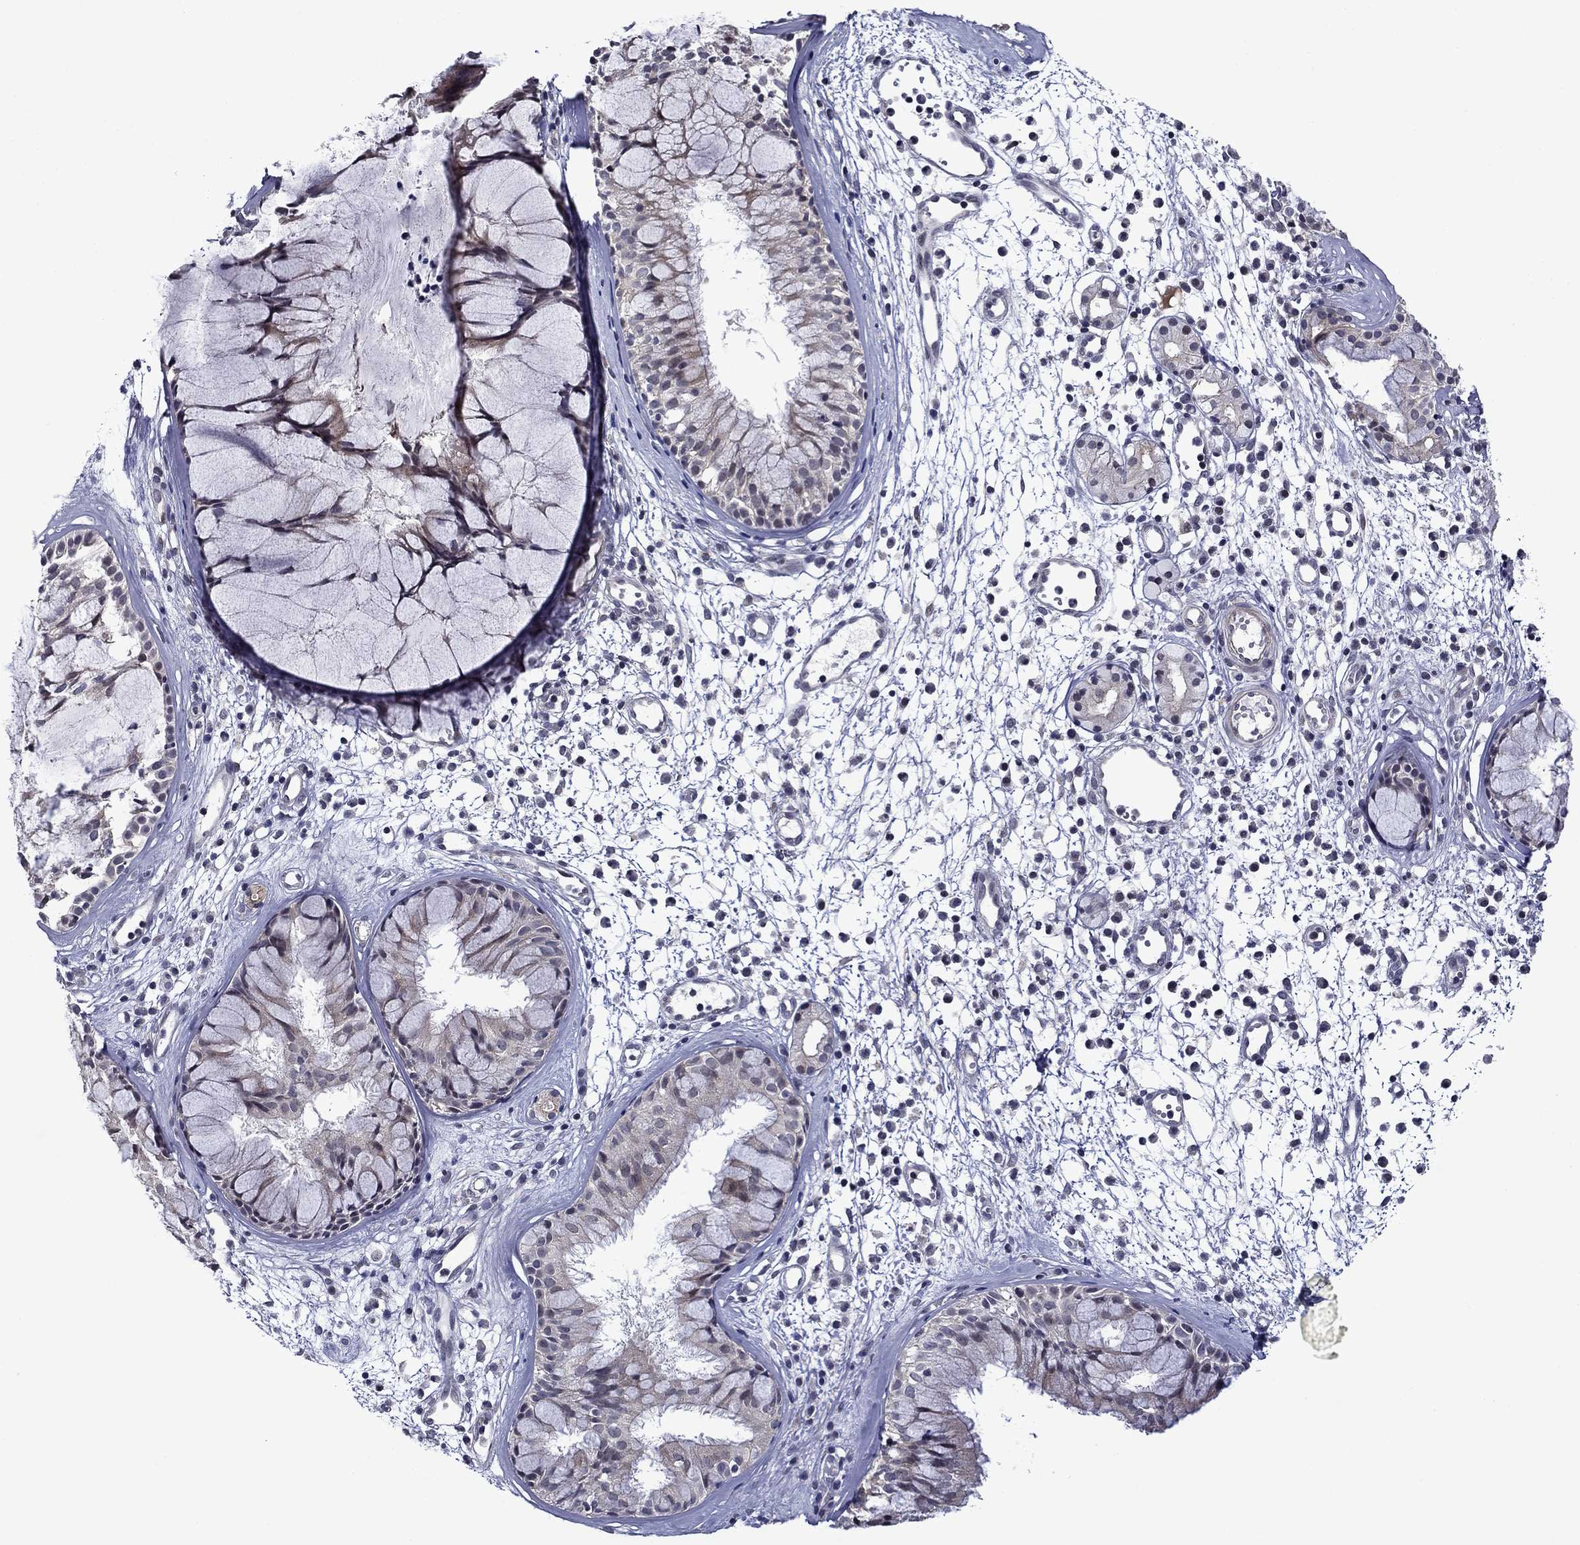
{"staining": {"intensity": "negative", "quantity": "none", "location": "none"}, "tissue": "nasopharynx", "cell_type": "Respiratory epithelial cells", "image_type": "normal", "snomed": [{"axis": "morphology", "description": "Normal tissue, NOS"}, {"axis": "topography", "description": "Nasopharynx"}], "caption": "High magnification brightfield microscopy of normal nasopharynx stained with DAB (brown) and counterstained with hematoxylin (blue): respiratory epithelial cells show no significant staining. (DAB (3,3'-diaminobenzidine) immunohistochemistry with hematoxylin counter stain).", "gene": "B3GAT1", "patient": {"sex": "male", "age": 77}}